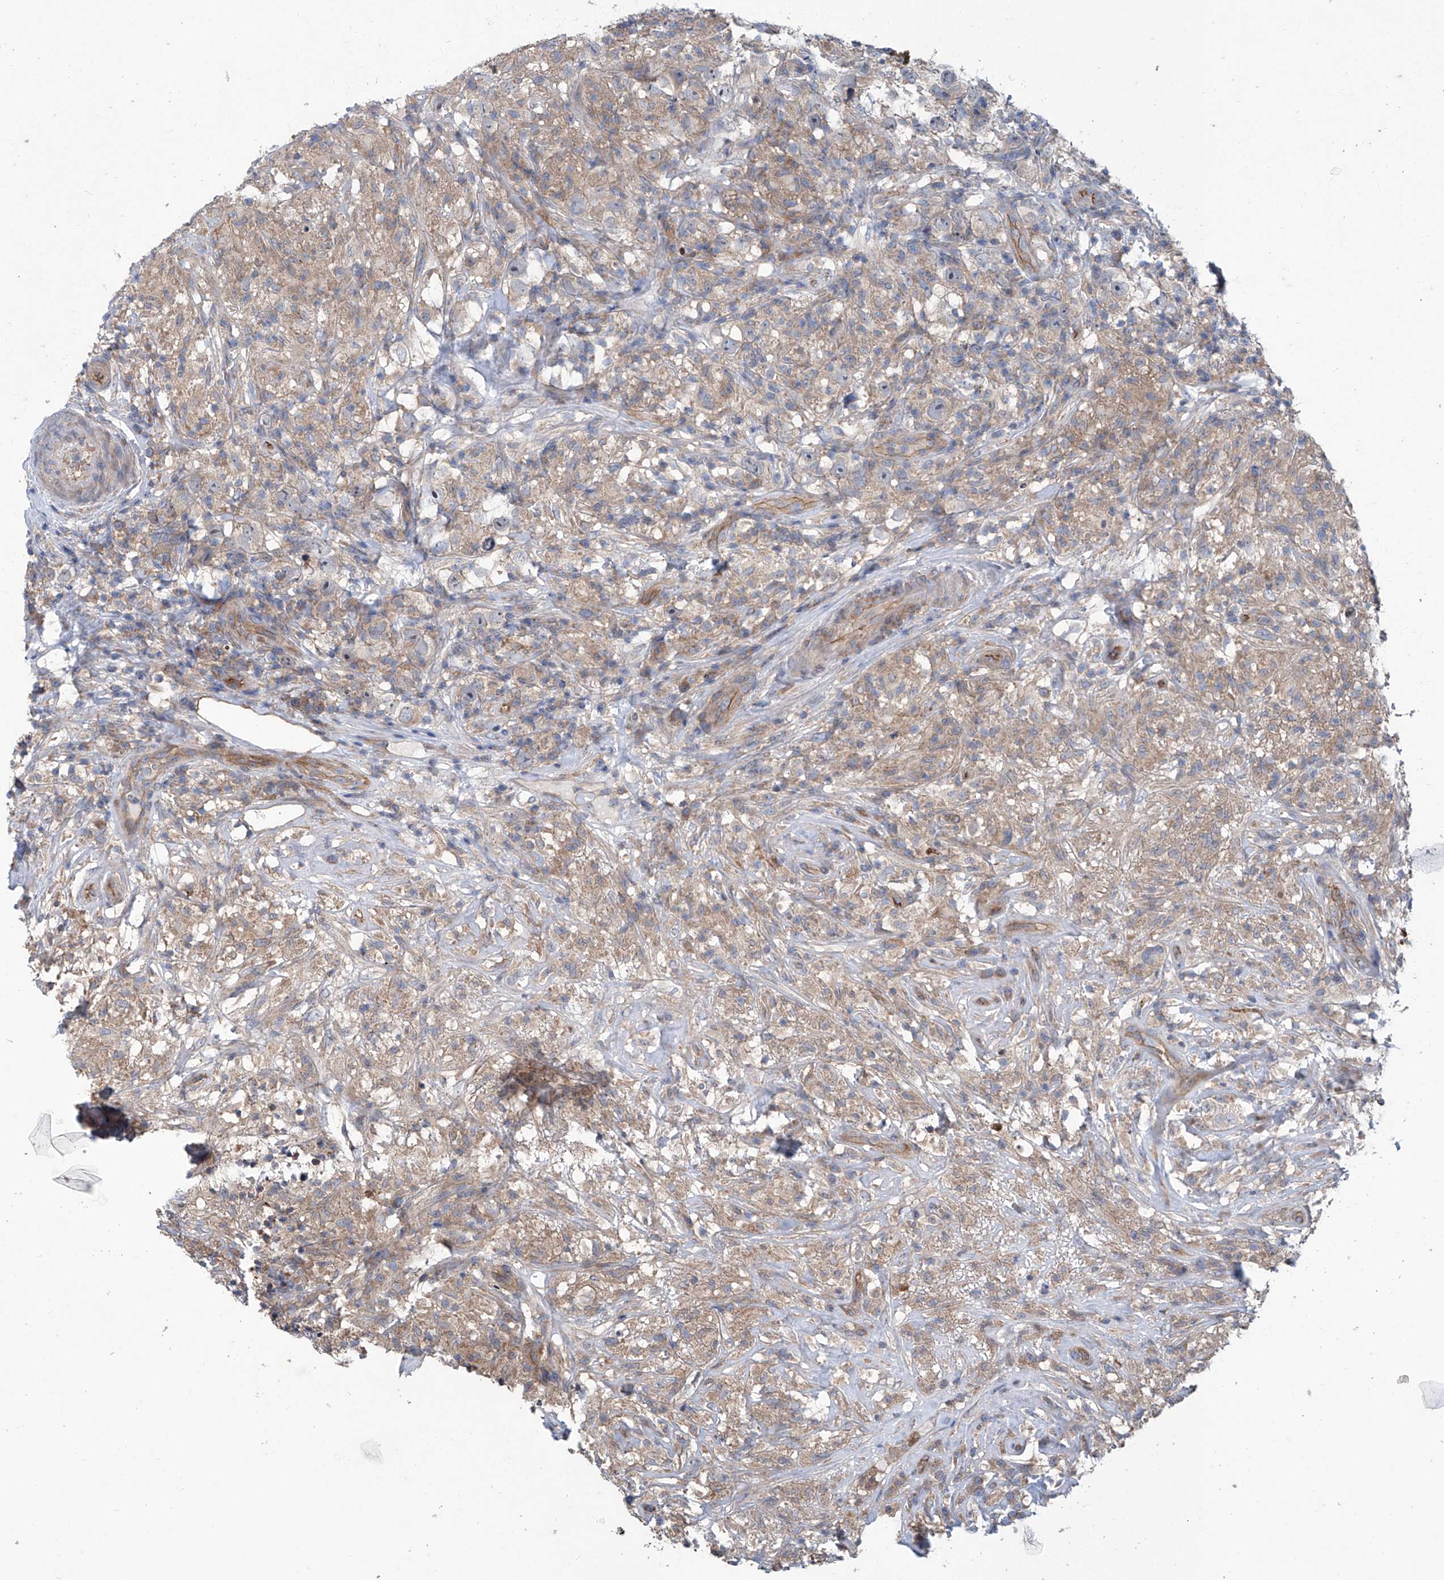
{"staining": {"intensity": "weak", "quantity": "<25%", "location": "cytoplasmic/membranous"}, "tissue": "testis cancer", "cell_type": "Tumor cells", "image_type": "cancer", "snomed": [{"axis": "morphology", "description": "Seminoma, NOS"}, {"axis": "topography", "description": "Testis"}], "caption": "IHC of testis cancer (seminoma) exhibits no positivity in tumor cells.", "gene": "EIF2D", "patient": {"sex": "male", "age": 49}}